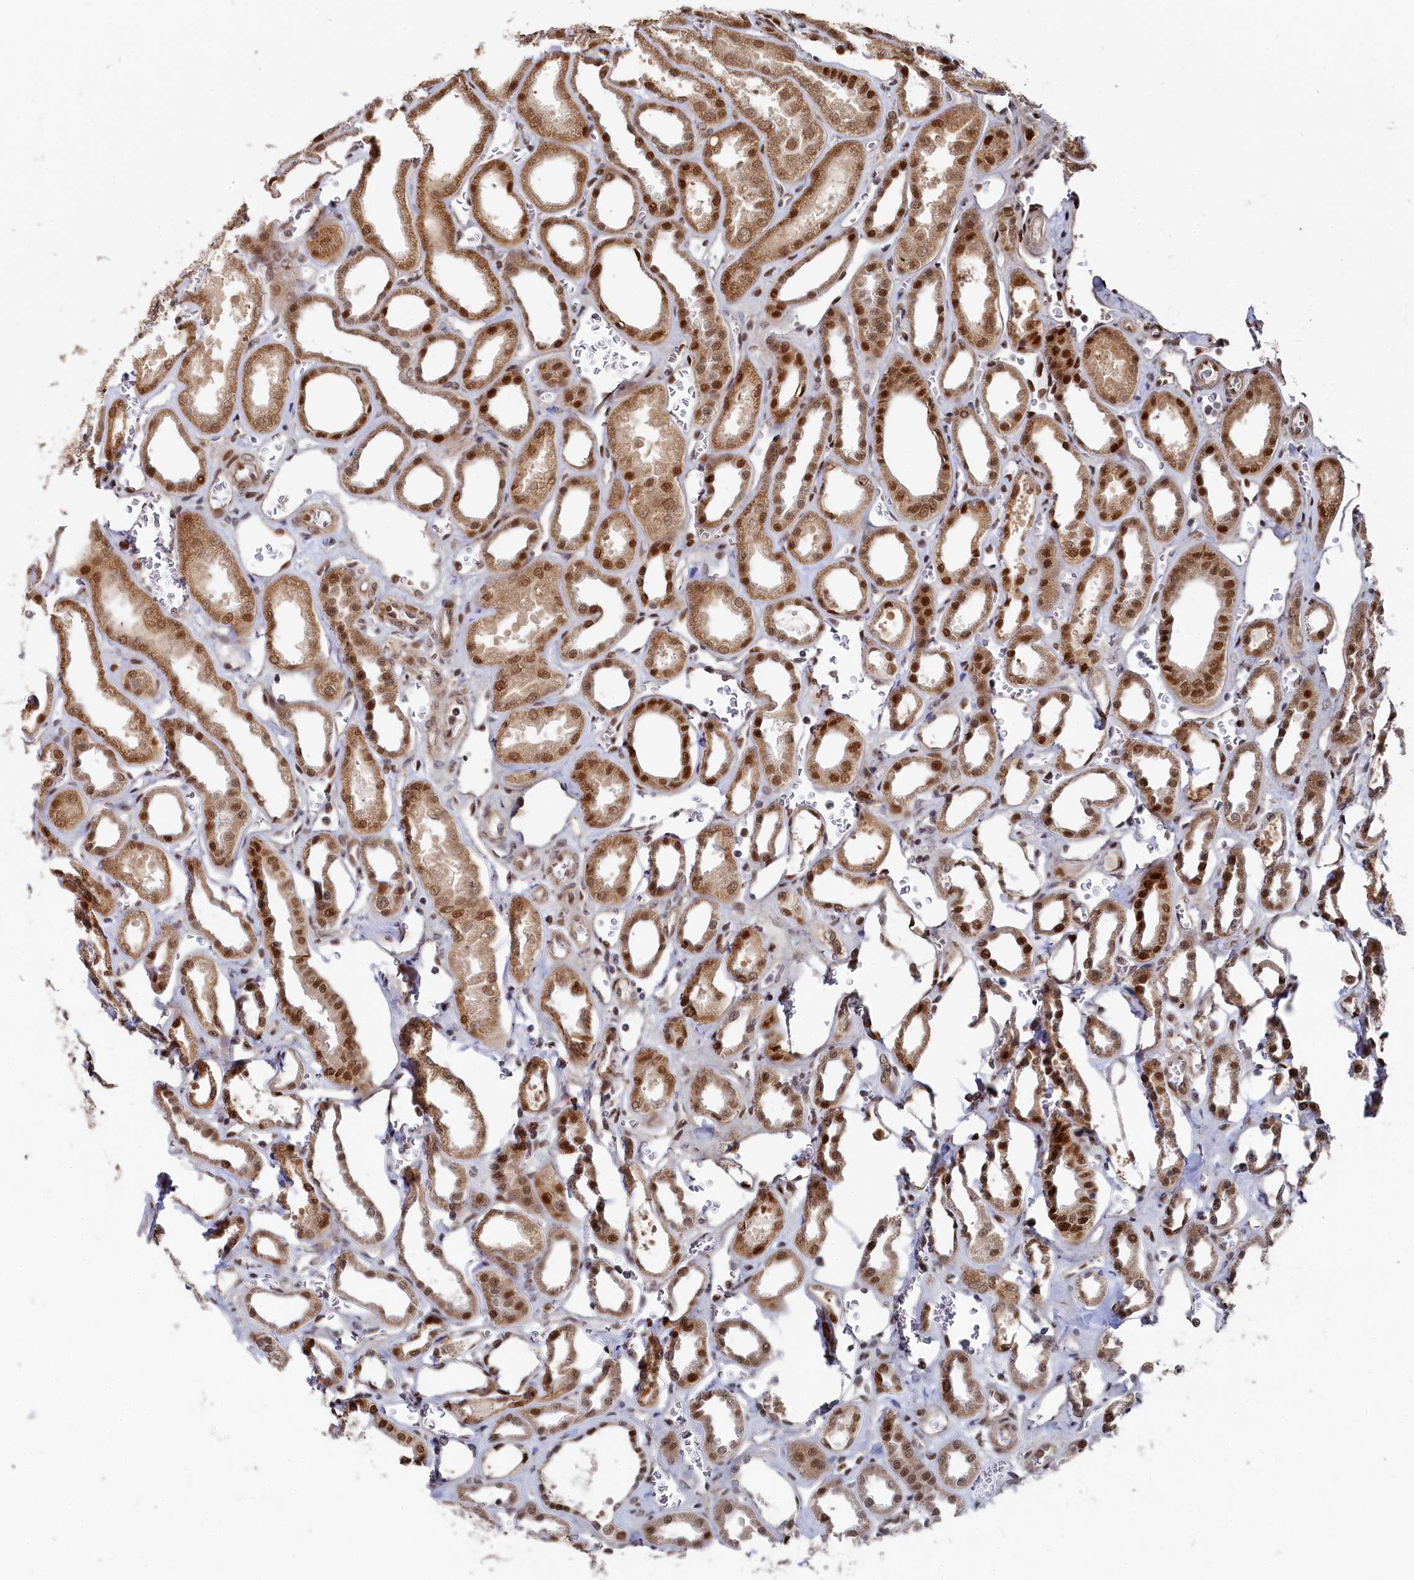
{"staining": {"intensity": "moderate", "quantity": ">75%", "location": "nuclear"}, "tissue": "kidney", "cell_type": "Cells in glomeruli", "image_type": "normal", "snomed": [{"axis": "morphology", "description": "Normal tissue, NOS"}, {"axis": "morphology", "description": "Adenocarcinoma, NOS"}, {"axis": "topography", "description": "Kidney"}], "caption": "Immunohistochemical staining of normal kidney reveals moderate nuclear protein staining in about >75% of cells in glomeruli.", "gene": "BUB3", "patient": {"sex": "female", "age": 68}}